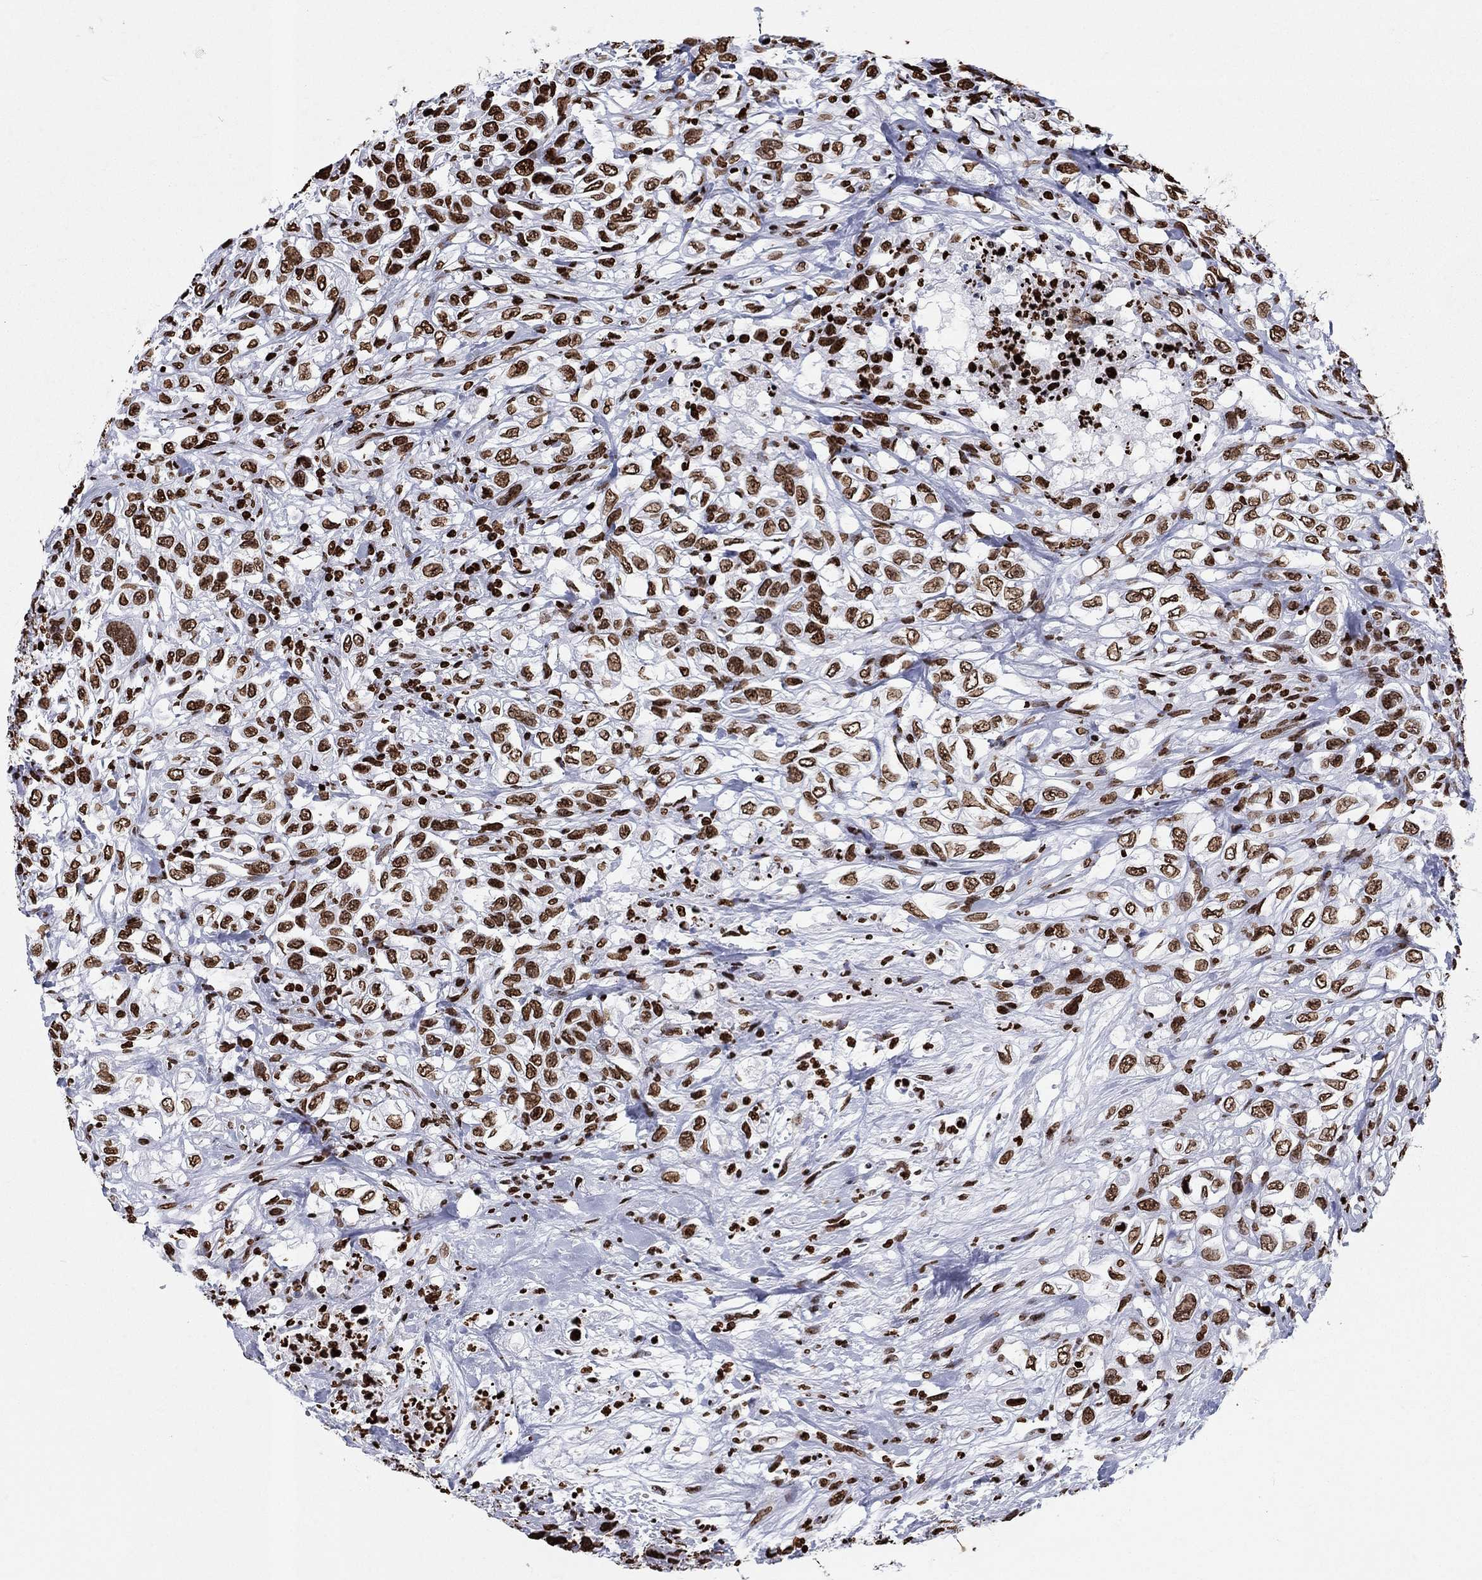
{"staining": {"intensity": "strong", "quantity": ">75%", "location": "nuclear"}, "tissue": "urothelial cancer", "cell_type": "Tumor cells", "image_type": "cancer", "snomed": [{"axis": "morphology", "description": "Urothelial carcinoma, High grade"}, {"axis": "topography", "description": "Urinary bladder"}], "caption": "Immunohistochemical staining of urothelial cancer demonstrates high levels of strong nuclear protein positivity in about >75% of tumor cells.", "gene": "H1-5", "patient": {"sex": "female", "age": 56}}